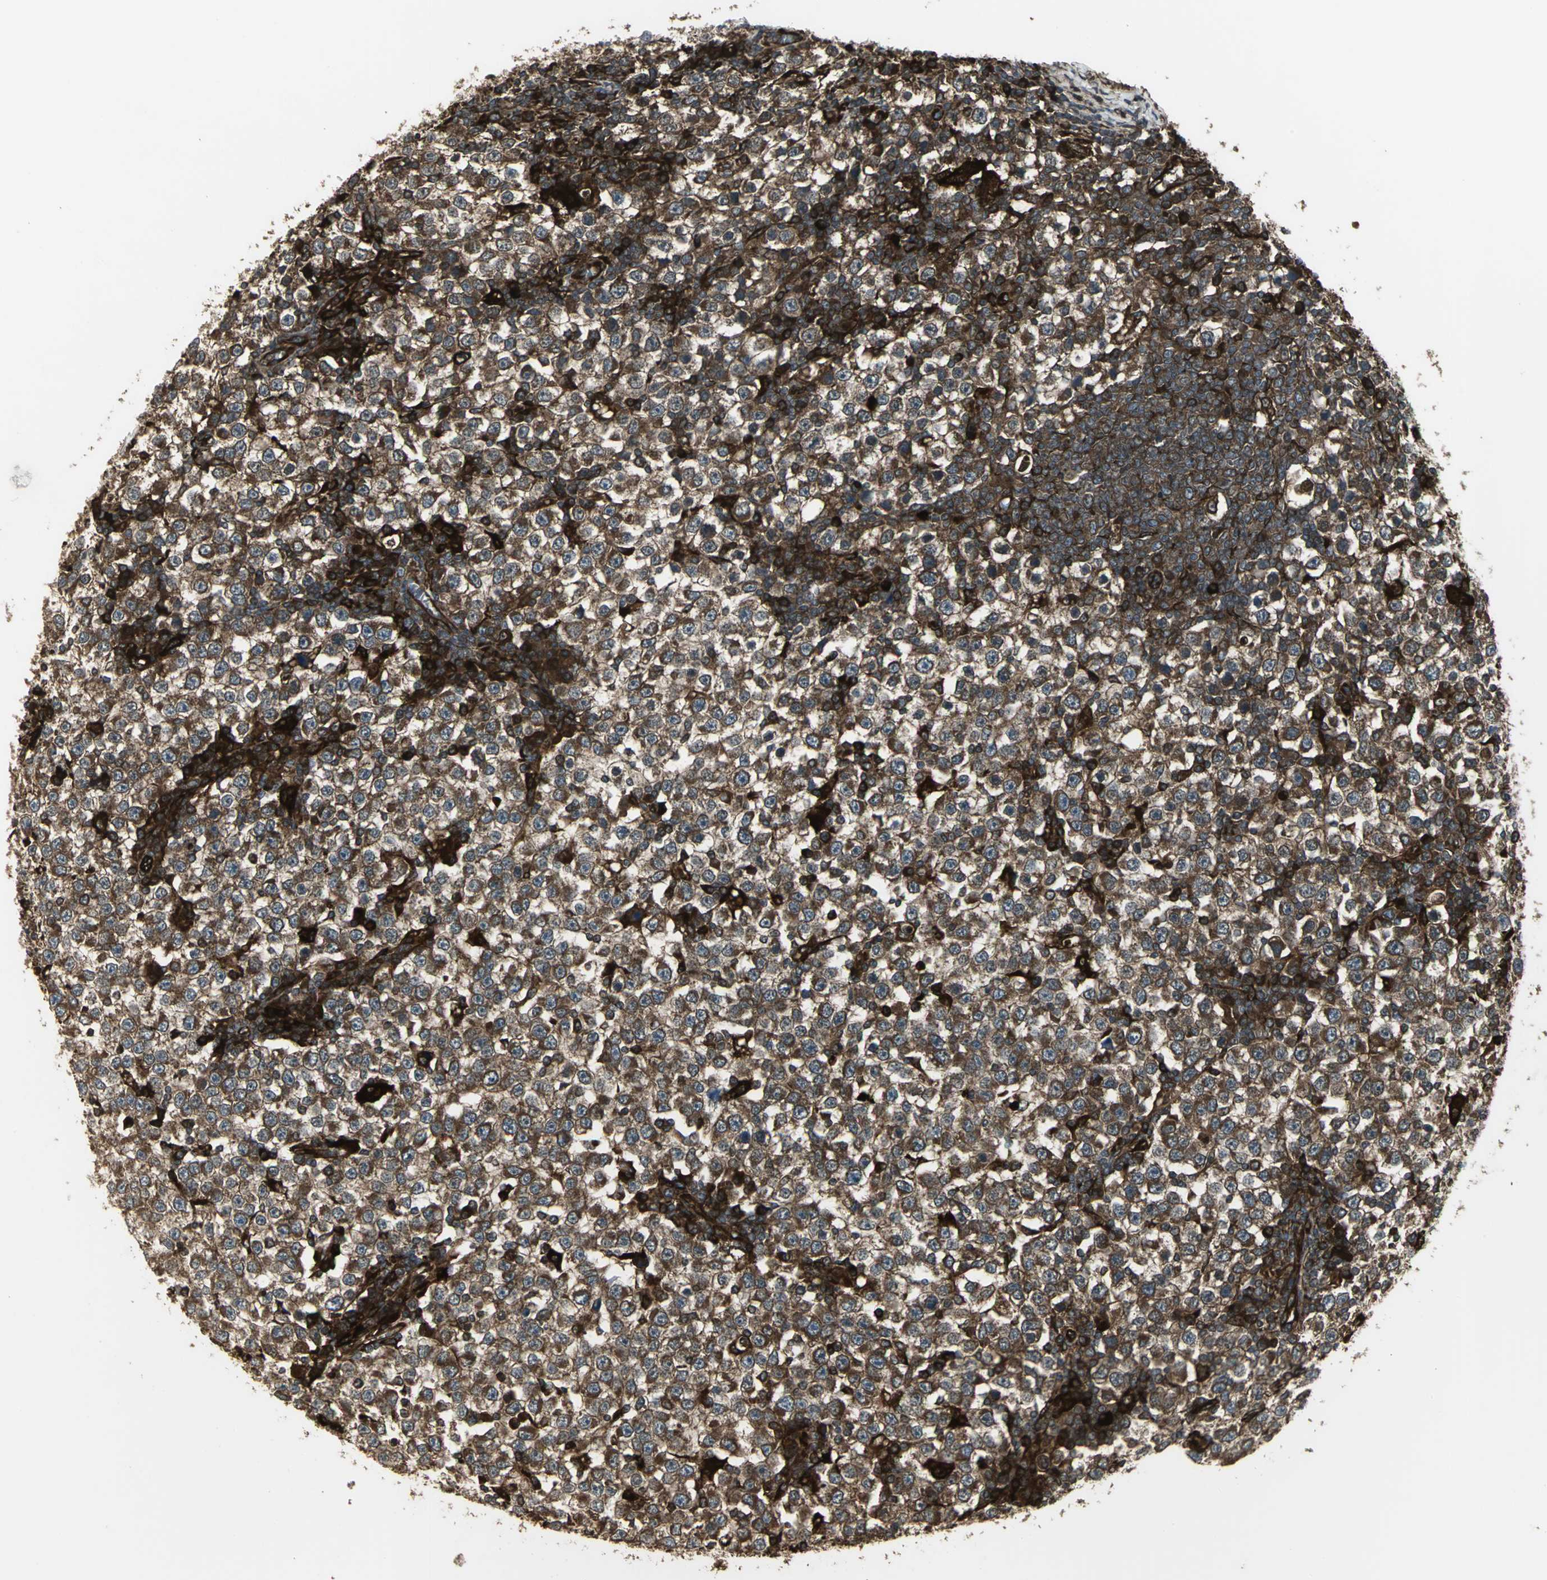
{"staining": {"intensity": "moderate", "quantity": ">75%", "location": "cytoplasmic/membranous"}, "tissue": "testis cancer", "cell_type": "Tumor cells", "image_type": "cancer", "snomed": [{"axis": "morphology", "description": "Seminoma, NOS"}, {"axis": "topography", "description": "Testis"}], "caption": "A photomicrograph of testis seminoma stained for a protein reveals moderate cytoplasmic/membranous brown staining in tumor cells.", "gene": "PRXL2B", "patient": {"sex": "male", "age": 65}}